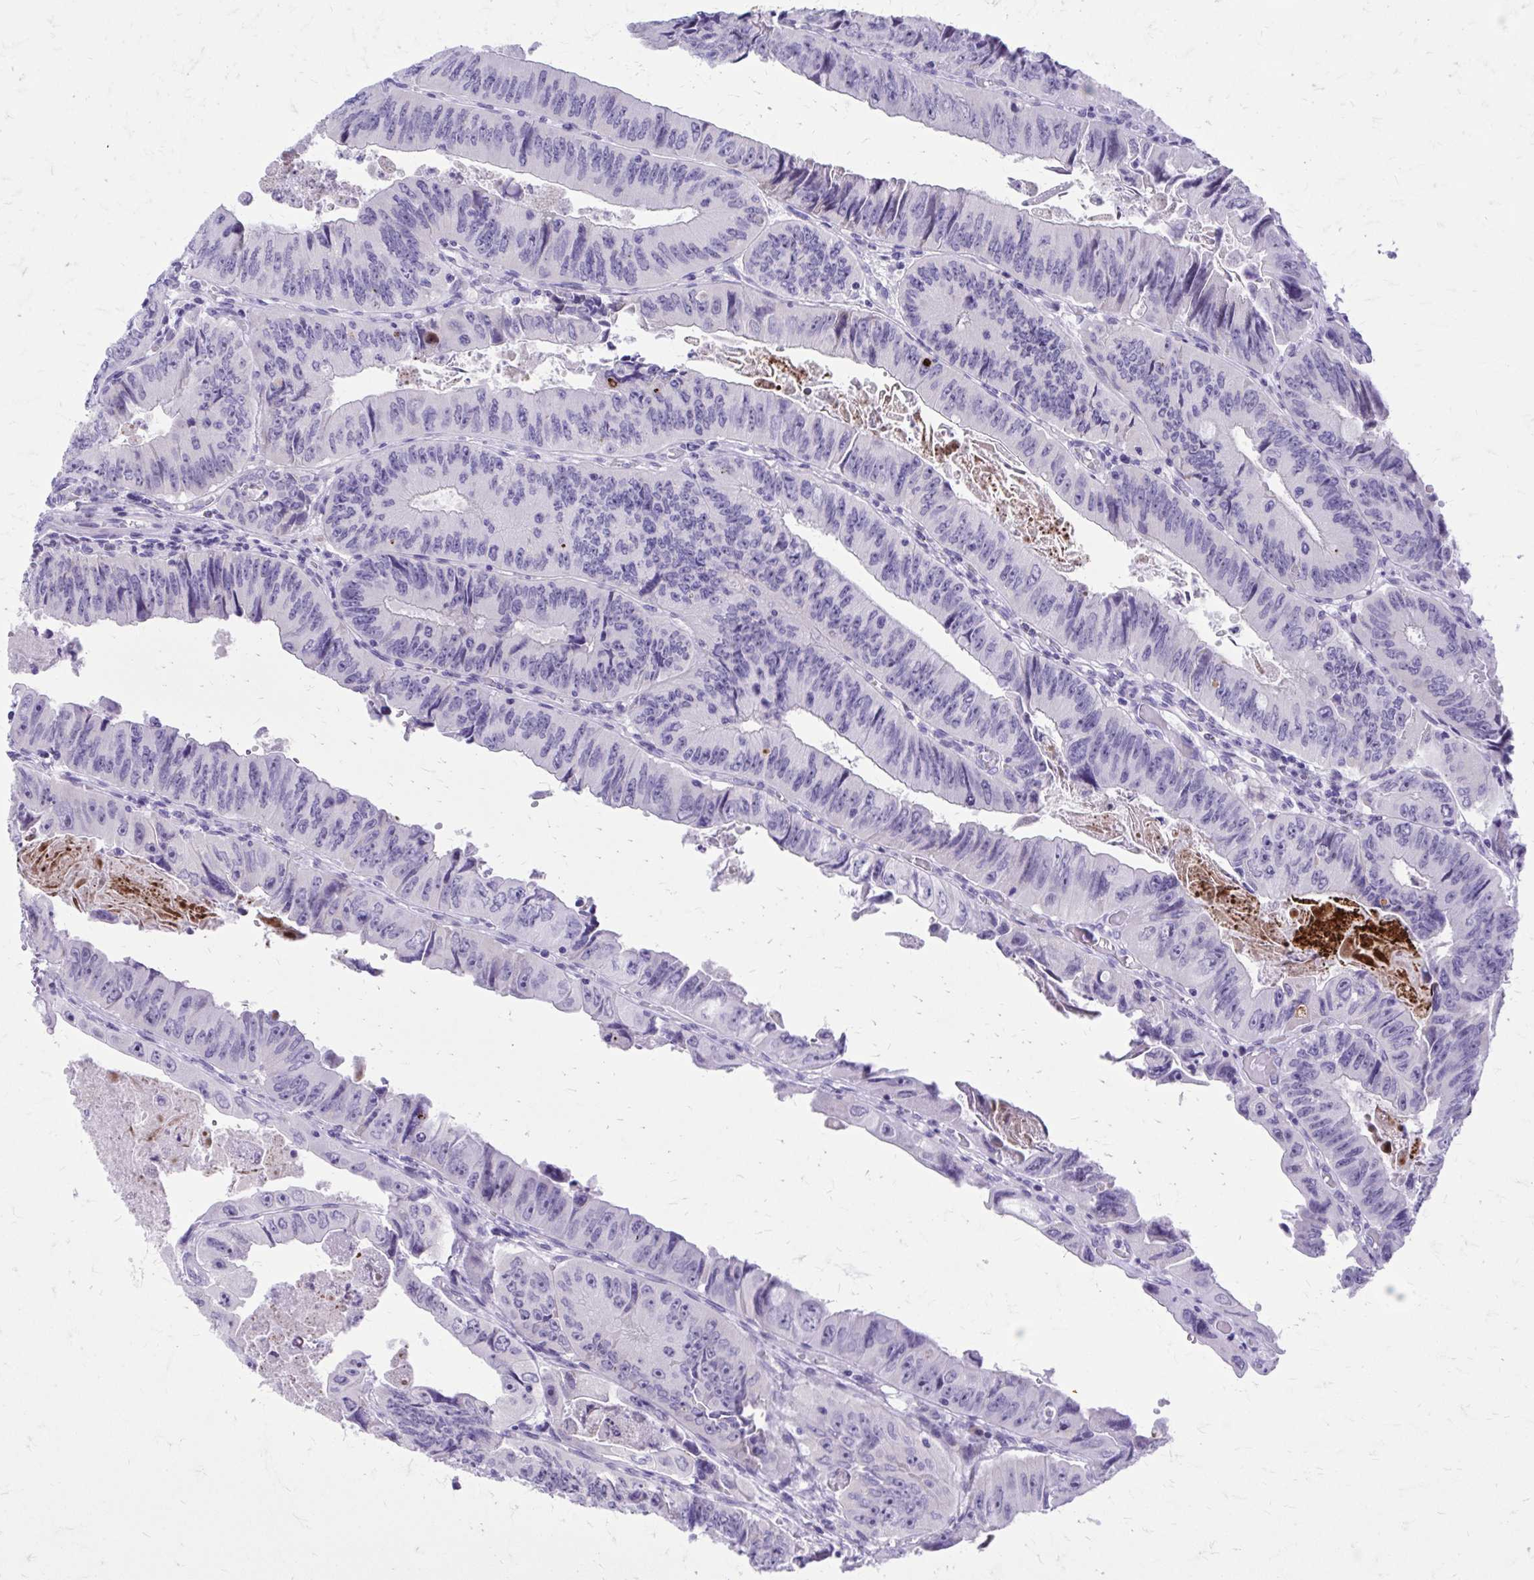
{"staining": {"intensity": "negative", "quantity": "none", "location": "none"}, "tissue": "colorectal cancer", "cell_type": "Tumor cells", "image_type": "cancer", "snomed": [{"axis": "morphology", "description": "Adenocarcinoma, NOS"}, {"axis": "topography", "description": "Colon"}], "caption": "High power microscopy photomicrograph of an IHC histopathology image of colorectal cancer, revealing no significant positivity in tumor cells.", "gene": "LCN15", "patient": {"sex": "female", "age": 84}}